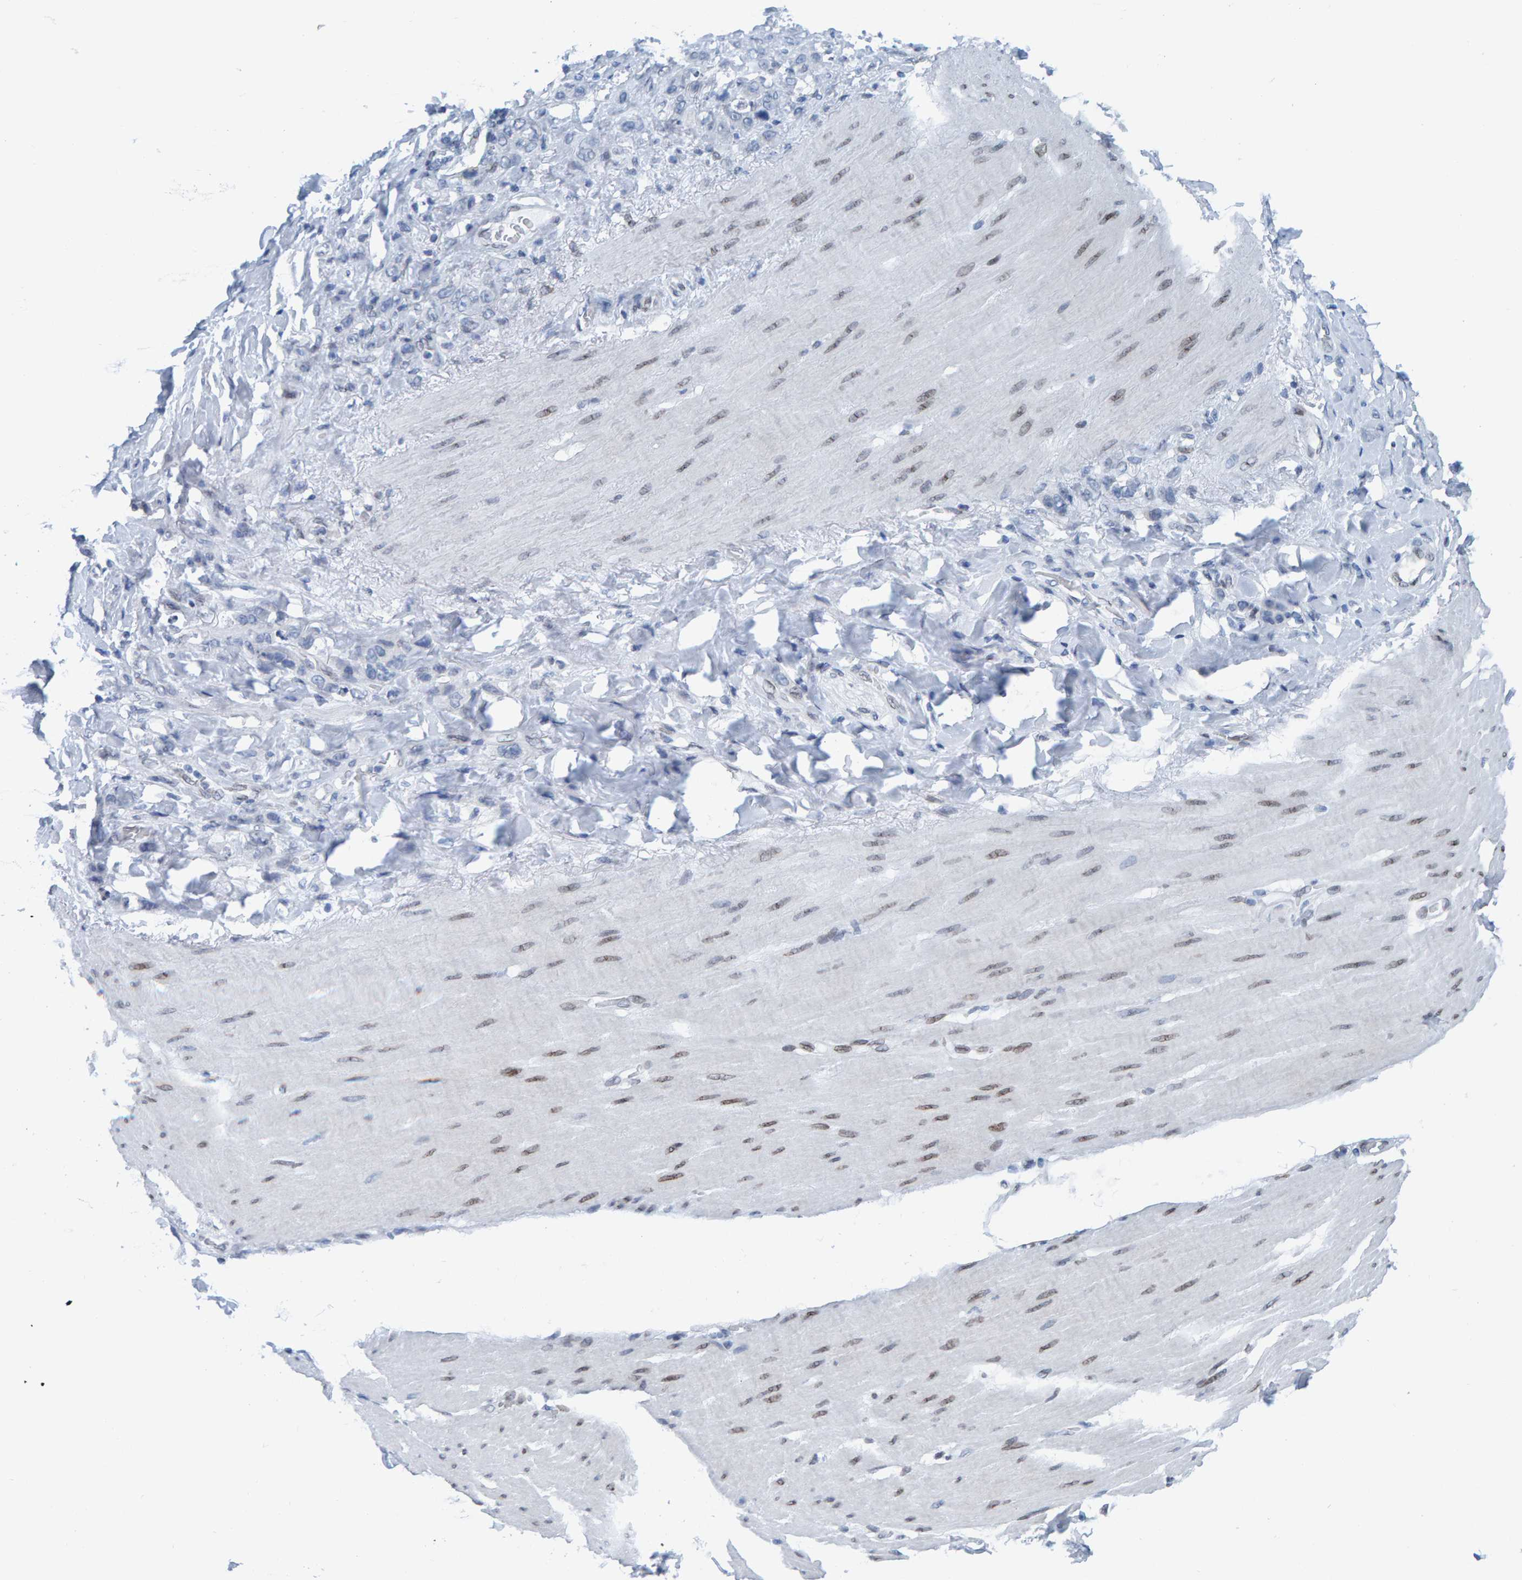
{"staining": {"intensity": "weak", "quantity": "<25%", "location": "nuclear"}, "tissue": "stomach cancer", "cell_type": "Tumor cells", "image_type": "cancer", "snomed": [{"axis": "morphology", "description": "Normal tissue, NOS"}, {"axis": "morphology", "description": "Adenocarcinoma, NOS"}, {"axis": "topography", "description": "Stomach"}], "caption": "Immunohistochemical staining of stomach cancer (adenocarcinoma) shows no significant positivity in tumor cells.", "gene": "LMNB2", "patient": {"sex": "male", "age": 82}}